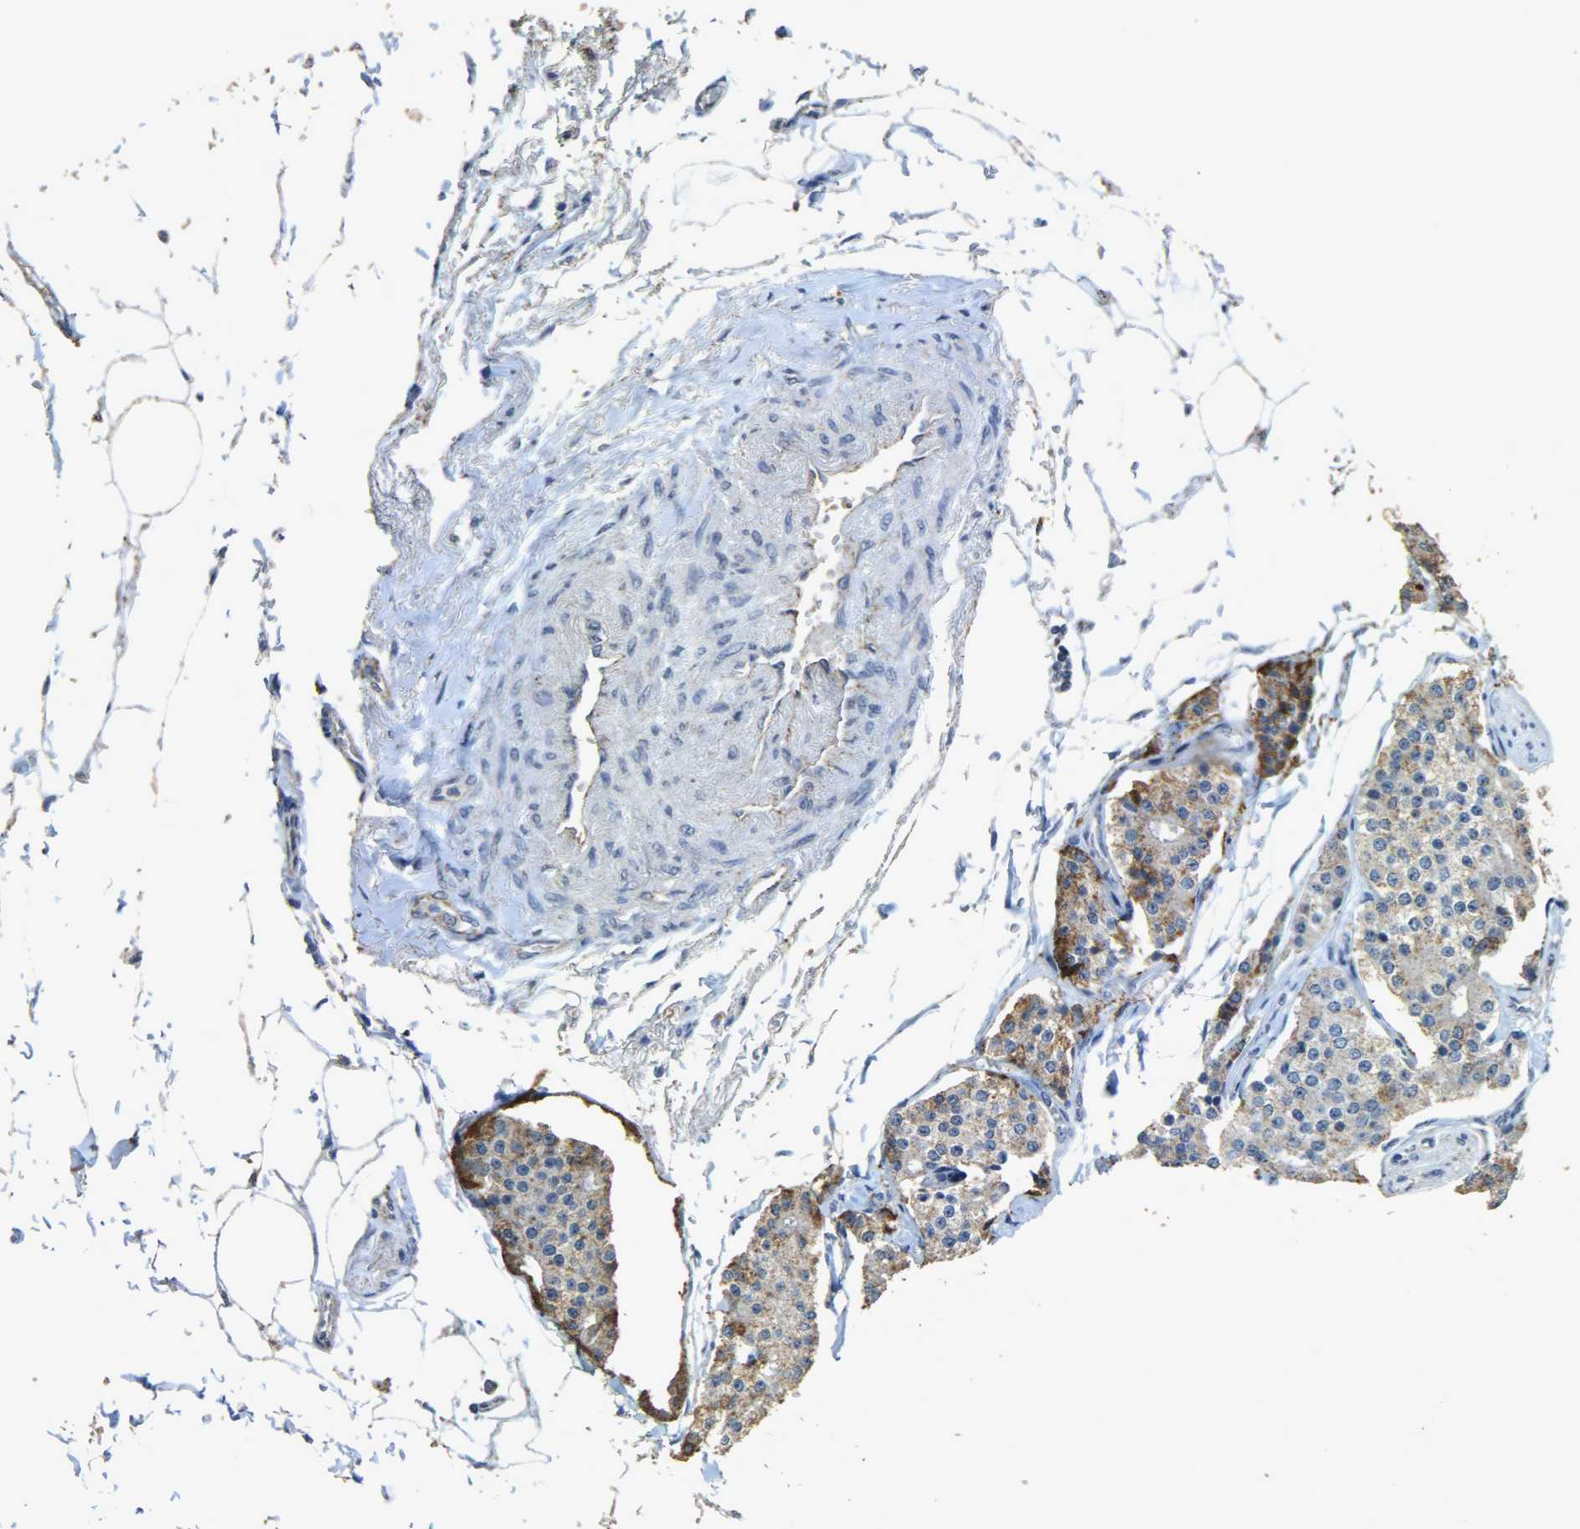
{"staining": {"intensity": "moderate", "quantity": "<25%", "location": "cytoplasmic/membranous"}, "tissue": "carcinoid", "cell_type": "Tumor cells", "image_type": "cancer", "snomed": [{"axis": "morphology", "description": "Carcinoid, malignant, NOS"}, {"axis": "topography", "description": "Colon"}], "caption": "High-magnification brightfield microscopy of carcinoid stained with DAB (brown) and counterstained with hematoxylin (blue). tumor cells exhibit moderate cytoplasmic/membranous staining is present in about<25% of cells.", "gene": "TPM4", "patient": {"sex": "female", "age": 61}}